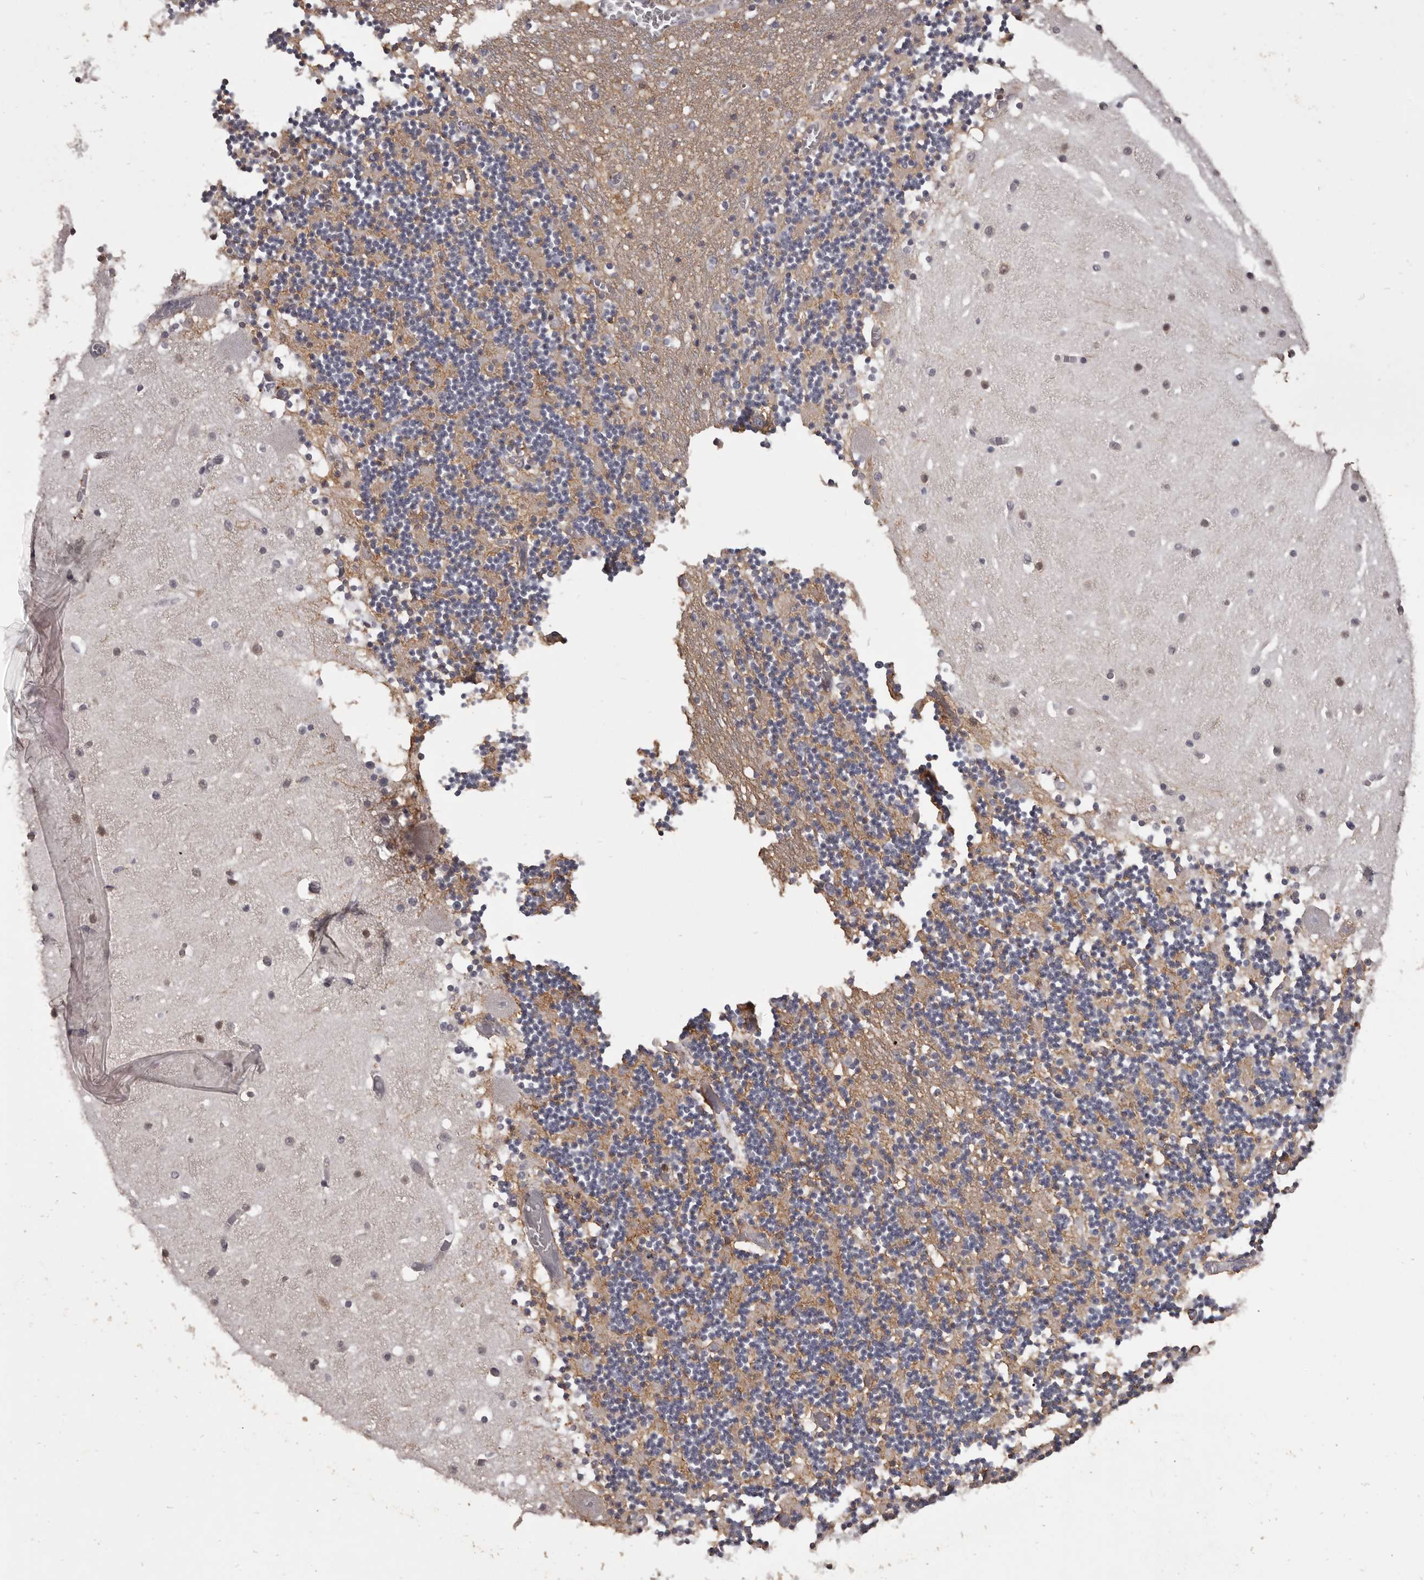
{"staining": {"intensity": "moderate", "quantity": "<25%", "location": "cytoplasmic/membranous"}, "tissue": "cerebellum", "cell_type": "Cells in granular layer", "image_type": "normal", "snomed": [{"axis": "morphology", "description": "Normal tissue, NOS"}, {"axis": "topography", "description": "Cerebellum"}], "caption": "This histopathology image shows IHC staining of unremarkable cerebellum, with low moderate cytoplasmic/membranous expression in approximately <25% of cells in granular layer.", "gene": "GPR78", "patient": {"sex": "female", "age": 28}}